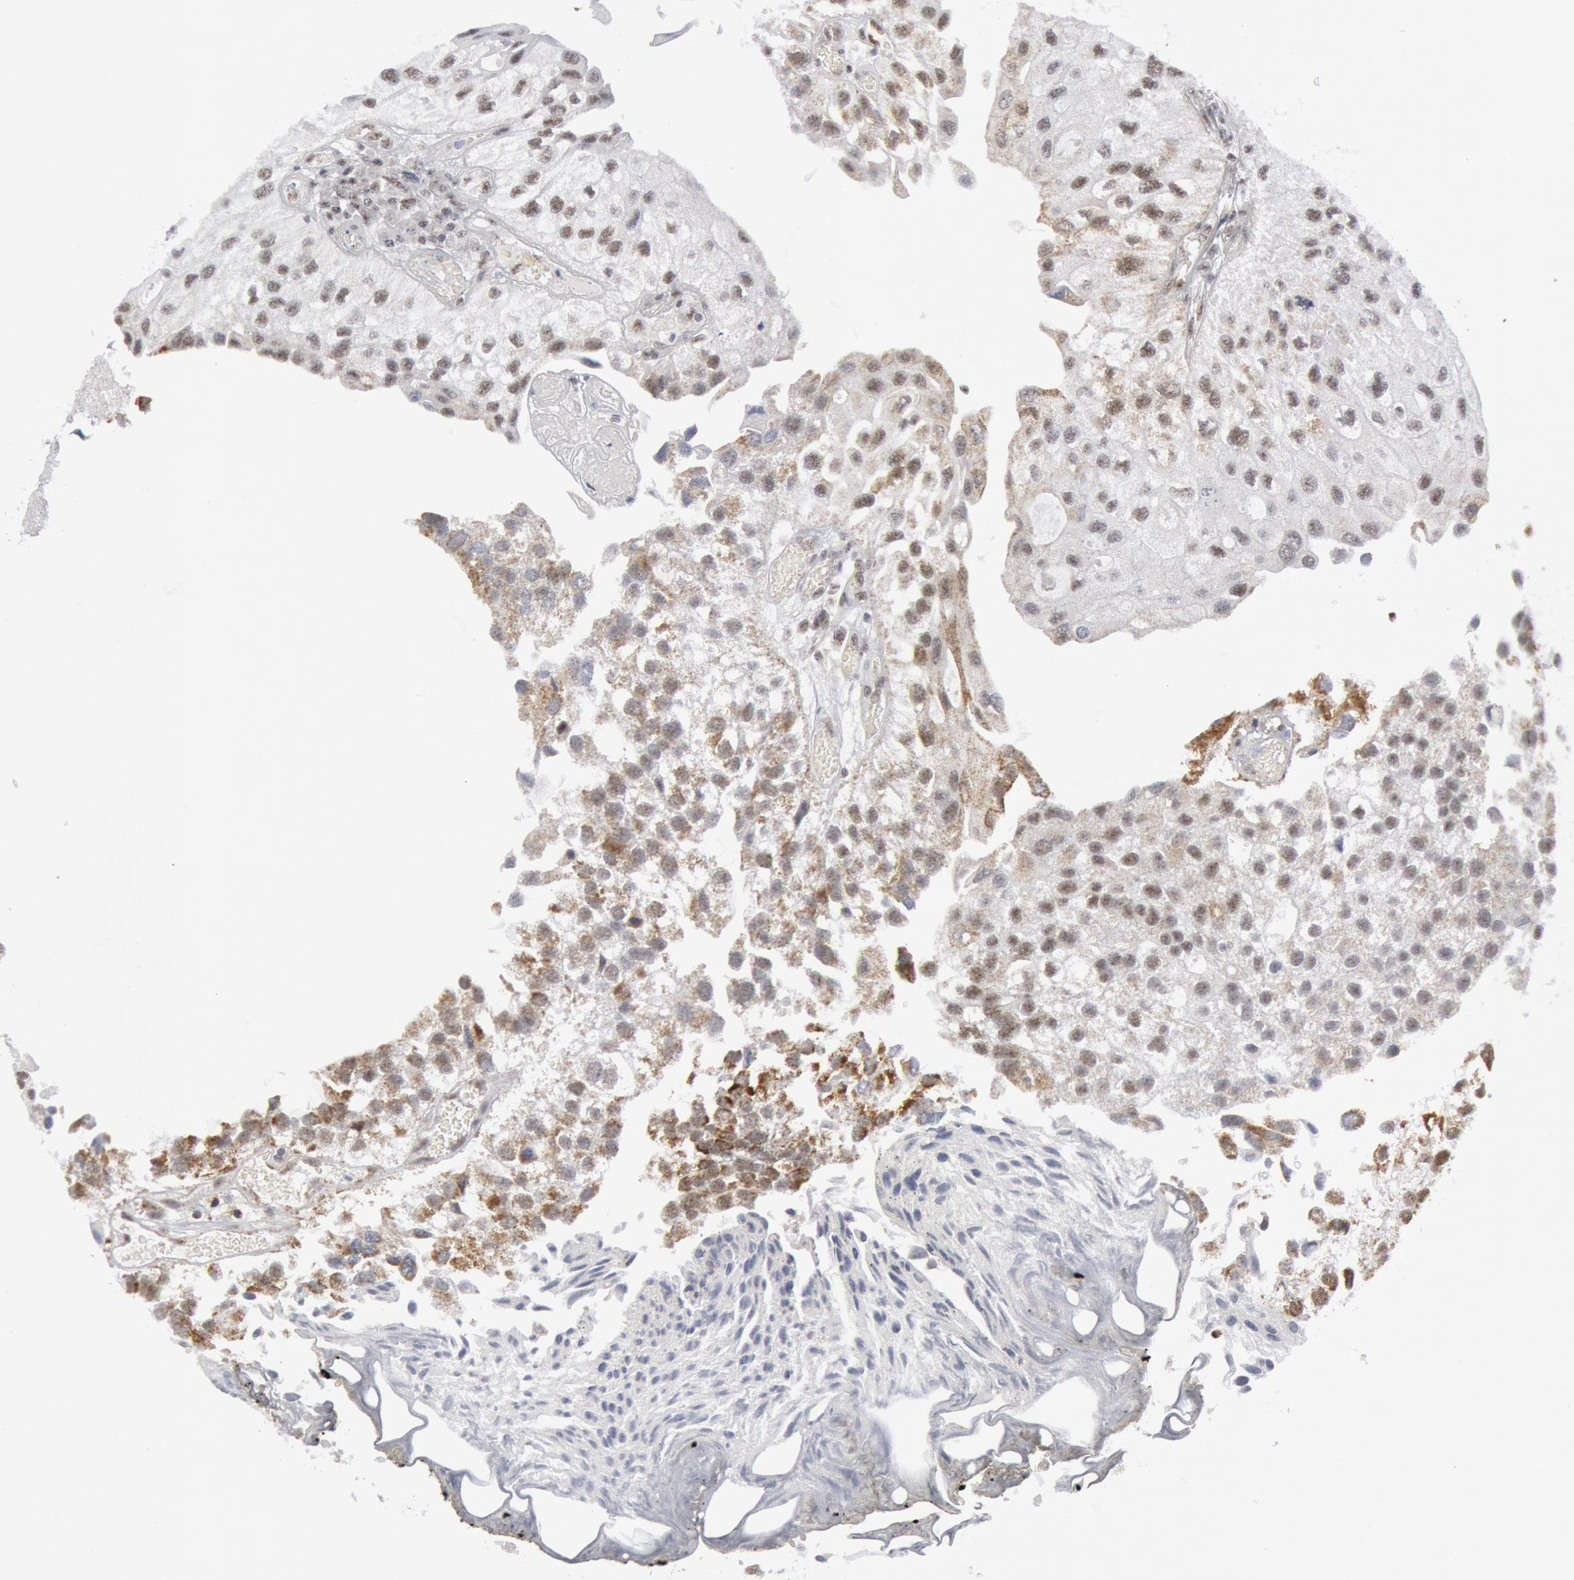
{"staining": {"intensity": "weak", "quantity": "25%-75%", "location": "cytoplasmic/membranous,nuclear"}, "tissue": "urothelial cancer", "cell_type": "Tumor cells", "image_type": "cancer", "snomed": [{"axis": "morphology", "description": "Urothelial carcinoma, Low grade"}, {"axis": "topography", "description": "Urinary bladder"}], "caption": "Tumor cells demonstrate low levels of weak cytoplasmic/membranous and nuclear staining in approximately 25%-75% of cells in human urothelial cancer.", "gene": "CASP9", "patient": {"sex": "female", "age": 89}}